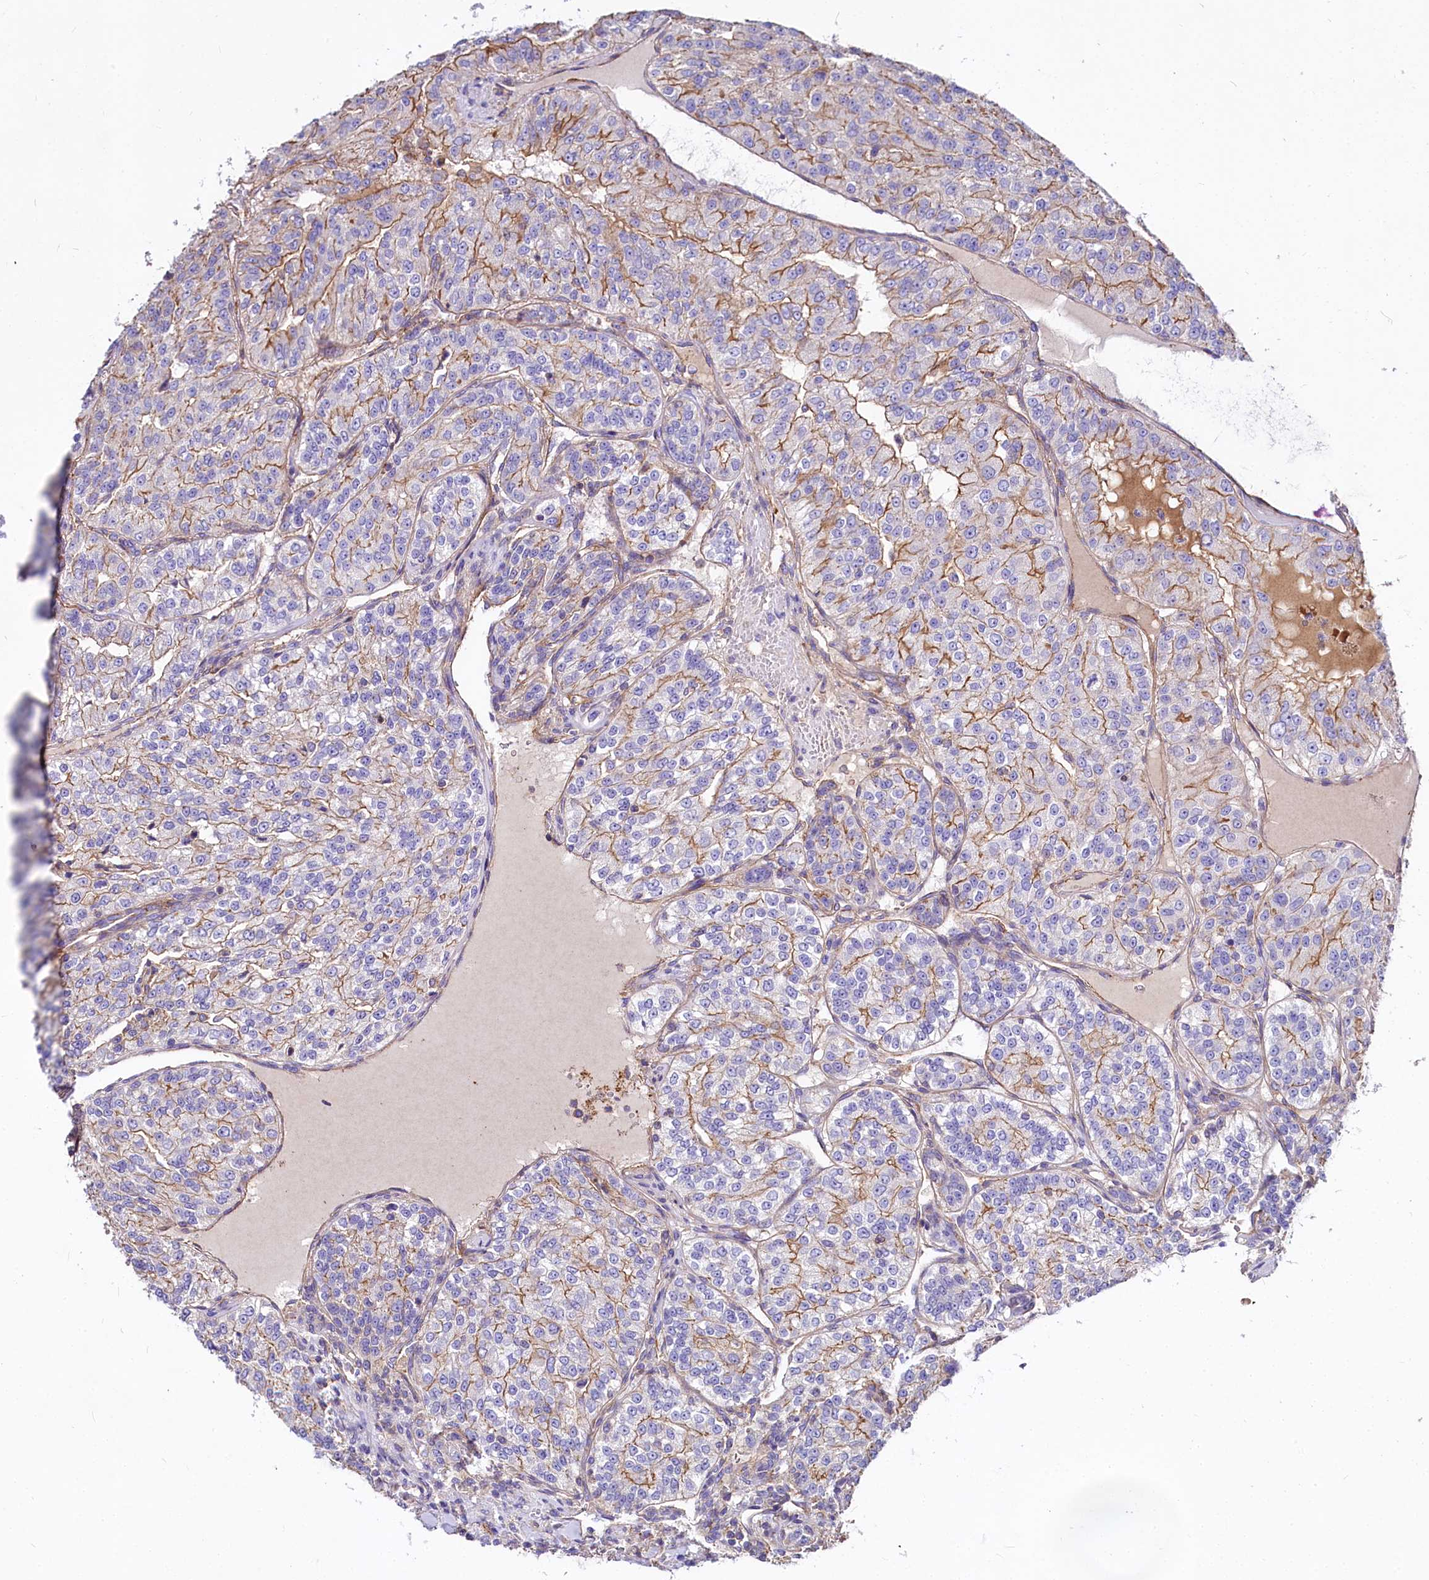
{"staining": {"intensity": "moderate", "quantity": "25%-75%", "location": "cytoplasmic/membranous"}, "tissue": "renal cancer", "cell_type": "Tumor cells", "image_type": "cancer", "snomed": [{"axis": "morphology", "description": "Adenocarcinoma, NOS"}, {"axis": "topography", "description": "Kidney"}], "caption": "Human adenocarcinoma (renal) stained with a brown dye reveals moderate cytoplasmic/membranous positive expression in approximately 25%-75% of tumor cells.", "gene": "FCHSD2", "patient": {"sex": "female", "age": 63}}